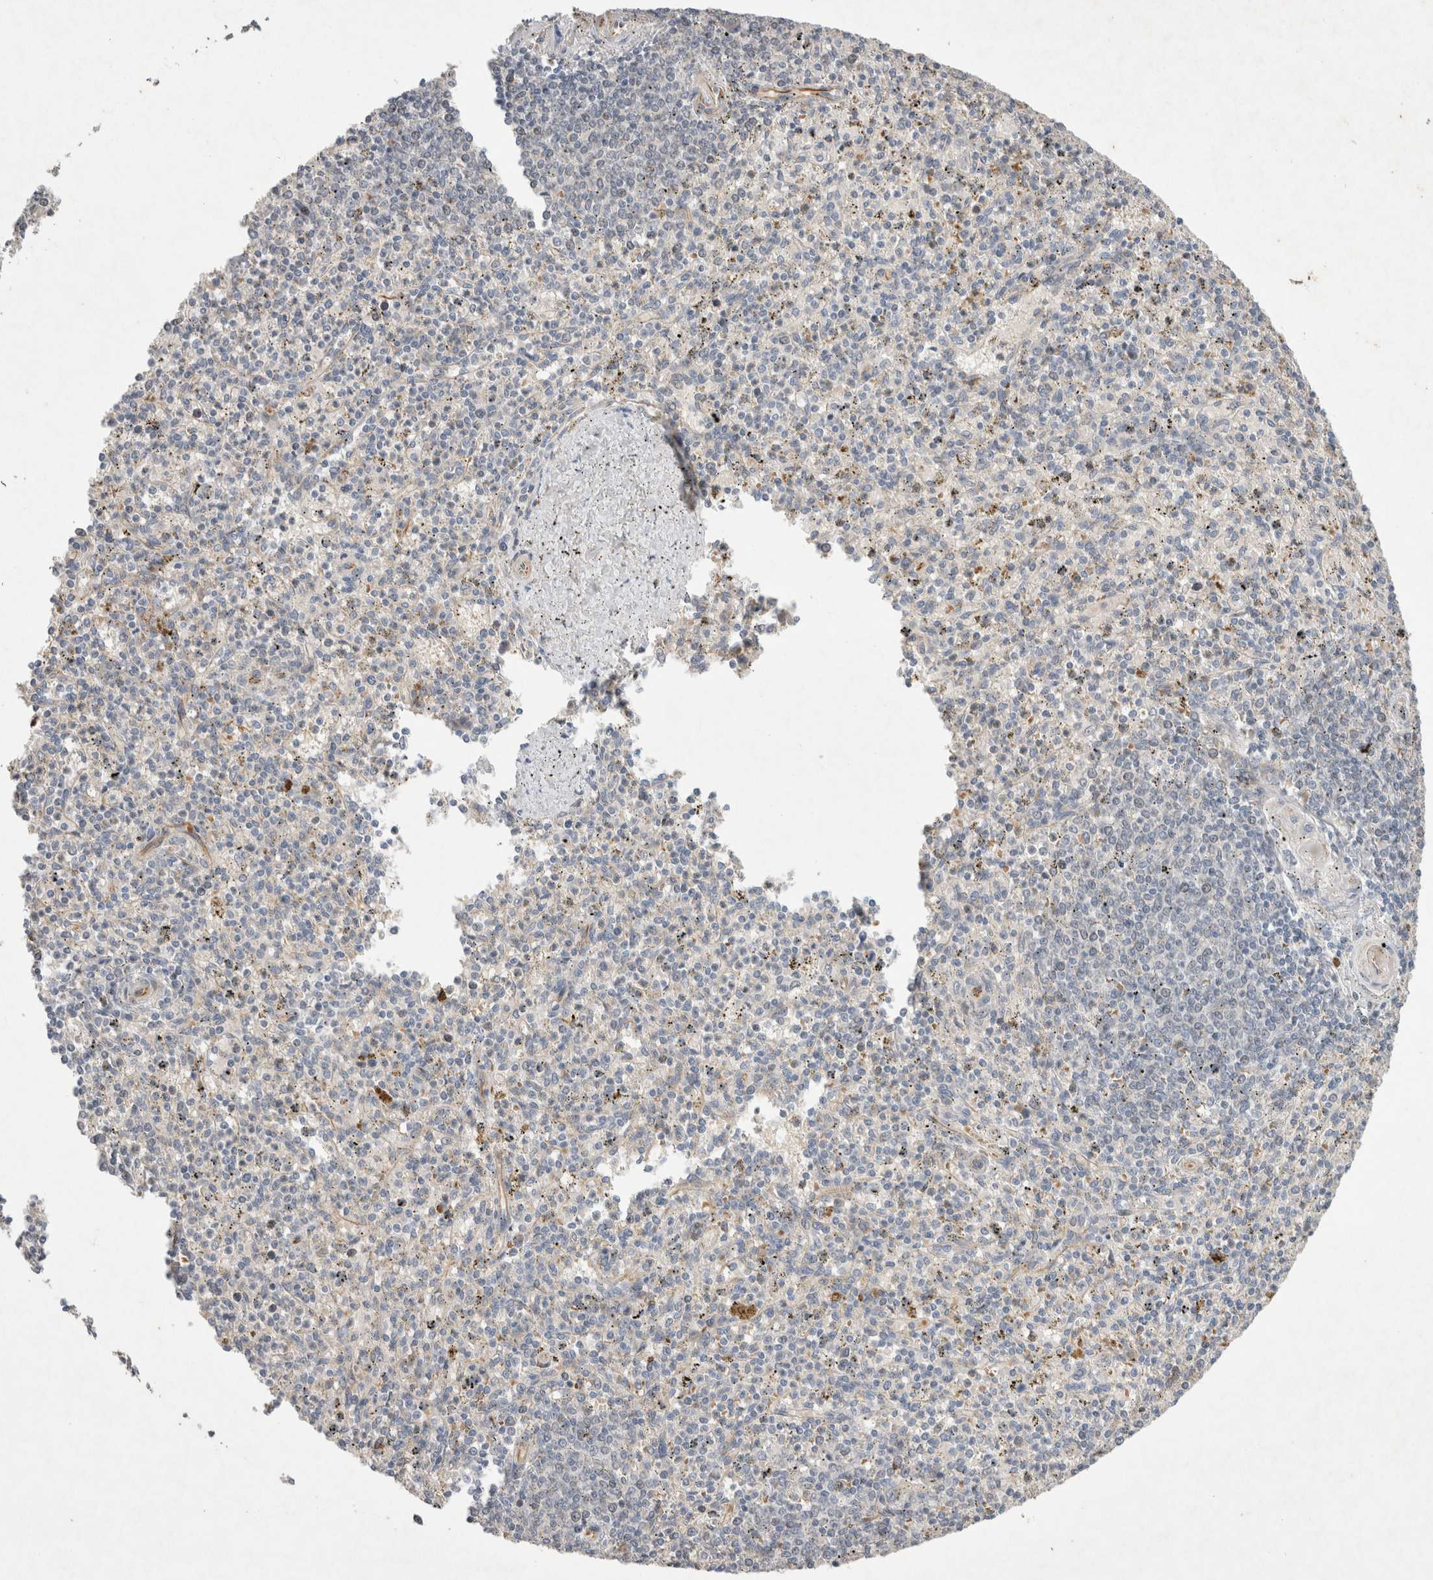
{"staining": {"intensity": "negative", "quantity": "none", "location": "none"}, "tissue": "spleen", "cell_type": "Cells in red pulp", "image_type": "normal", "snomed": [{"axis": "morphology", "description": "Normal tissue, NOS"}, {"axis": "topography", "description": "Spleen"}], "caption": "High power microscopy histopathology image of an immunohistochemistry photomicrograph of unremarkable spleen, revealing no significant expression in cells in red pulp. (DAB IHC visualized using brightfield microscopy, high magnification).", "gene": "NMU", "patient": {"sex": "male", "age": 72}}